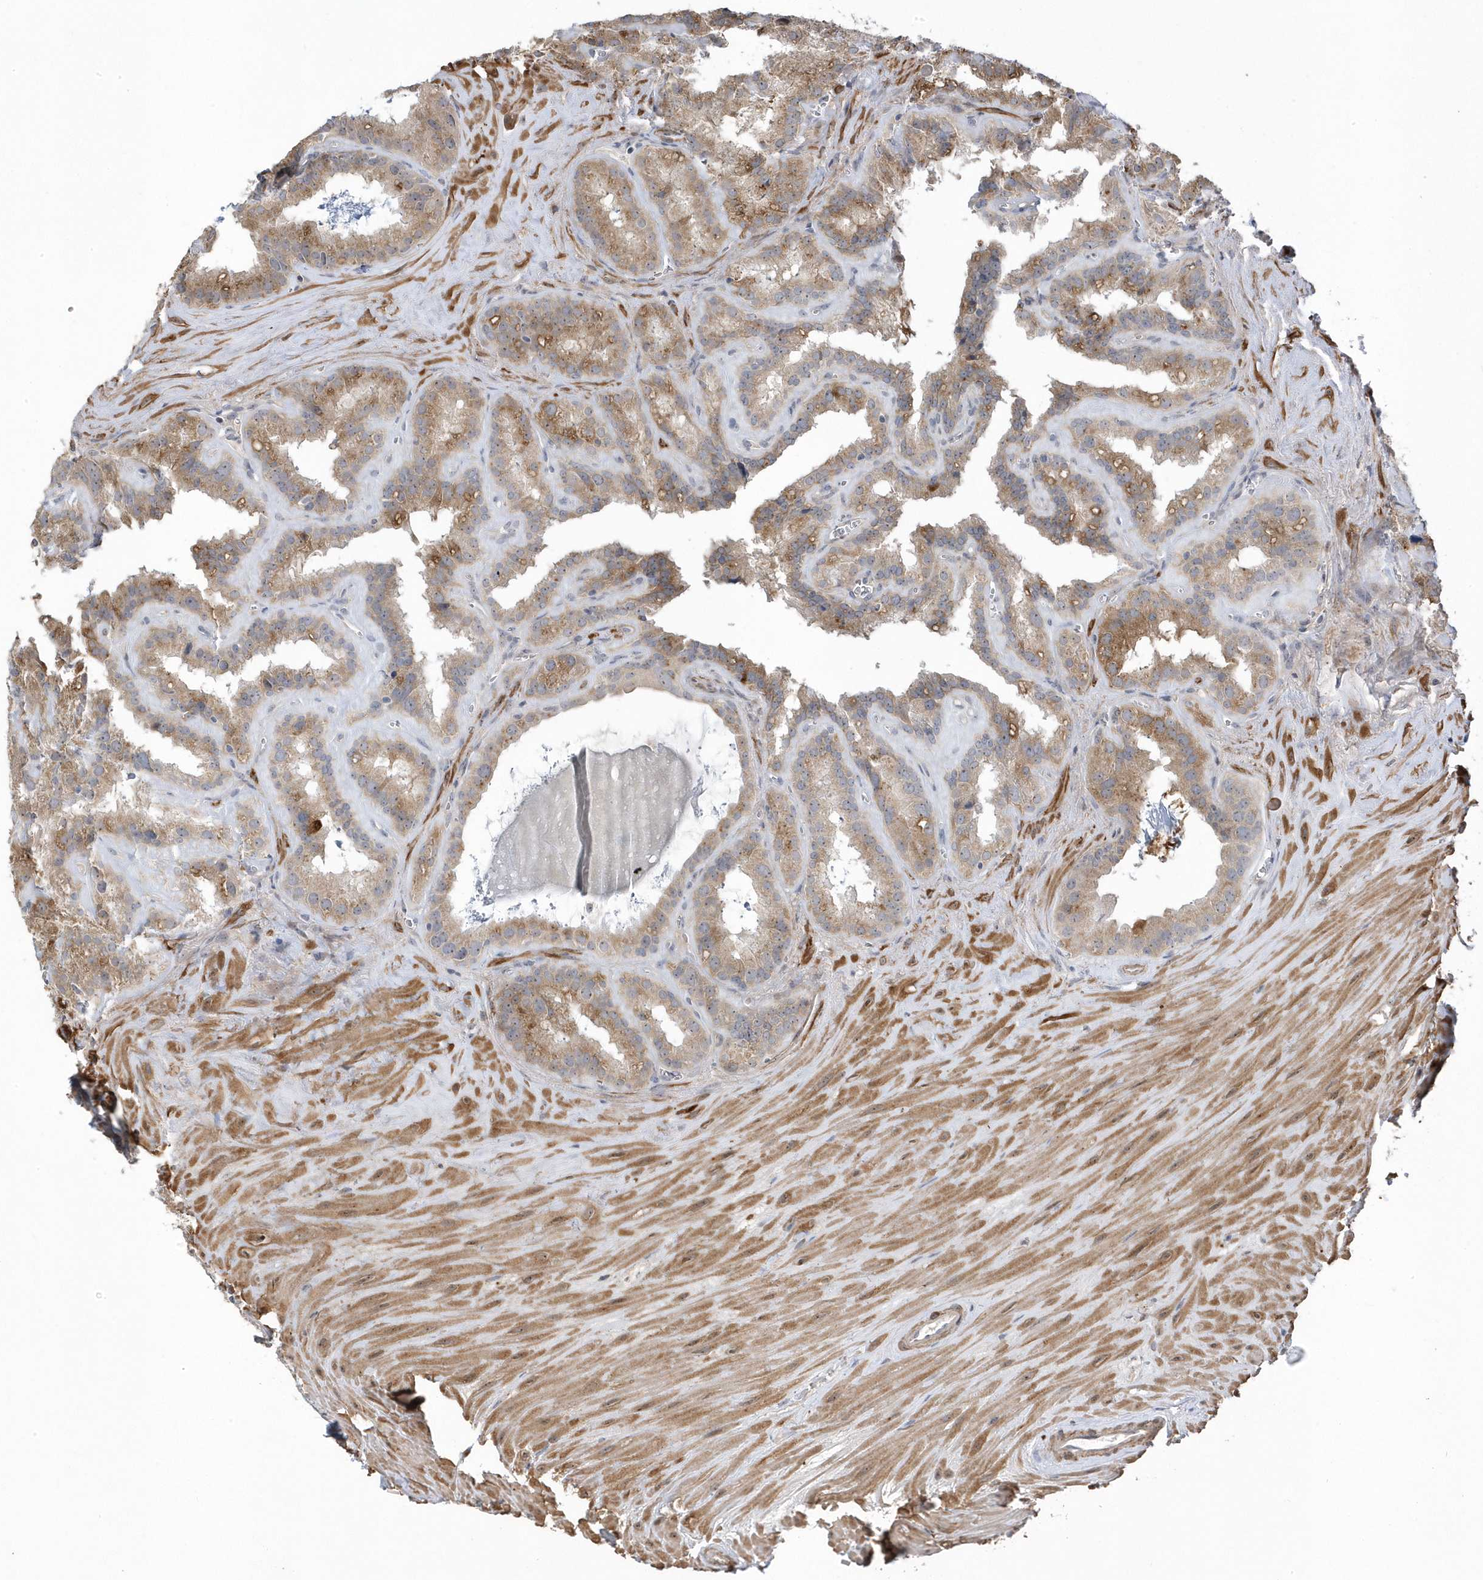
{"staining": {"intensity": "moderate", "quantity": ">75%", "location": "cytoplasmic/membranous"}, "tissue": "seminal vesicle", "cell_type": "Glandular cells", "image_type": "normal", "snomed": [{"axis": "morphology", "description": "Normal tissue, NOS"}, {"axis": "topography", "description": "Prostate"}, {"axis": "topography", "description": "Seminal veicle"}], "caption": "The image displays immunohistochemical staining of benign seminal vesicle. There is moderate cytoplasmic/membranous staining is identified in approximately >75% of glandular cells.", "gene": "GTPBP6", "patient": {"sex": "male", "age": 59}}